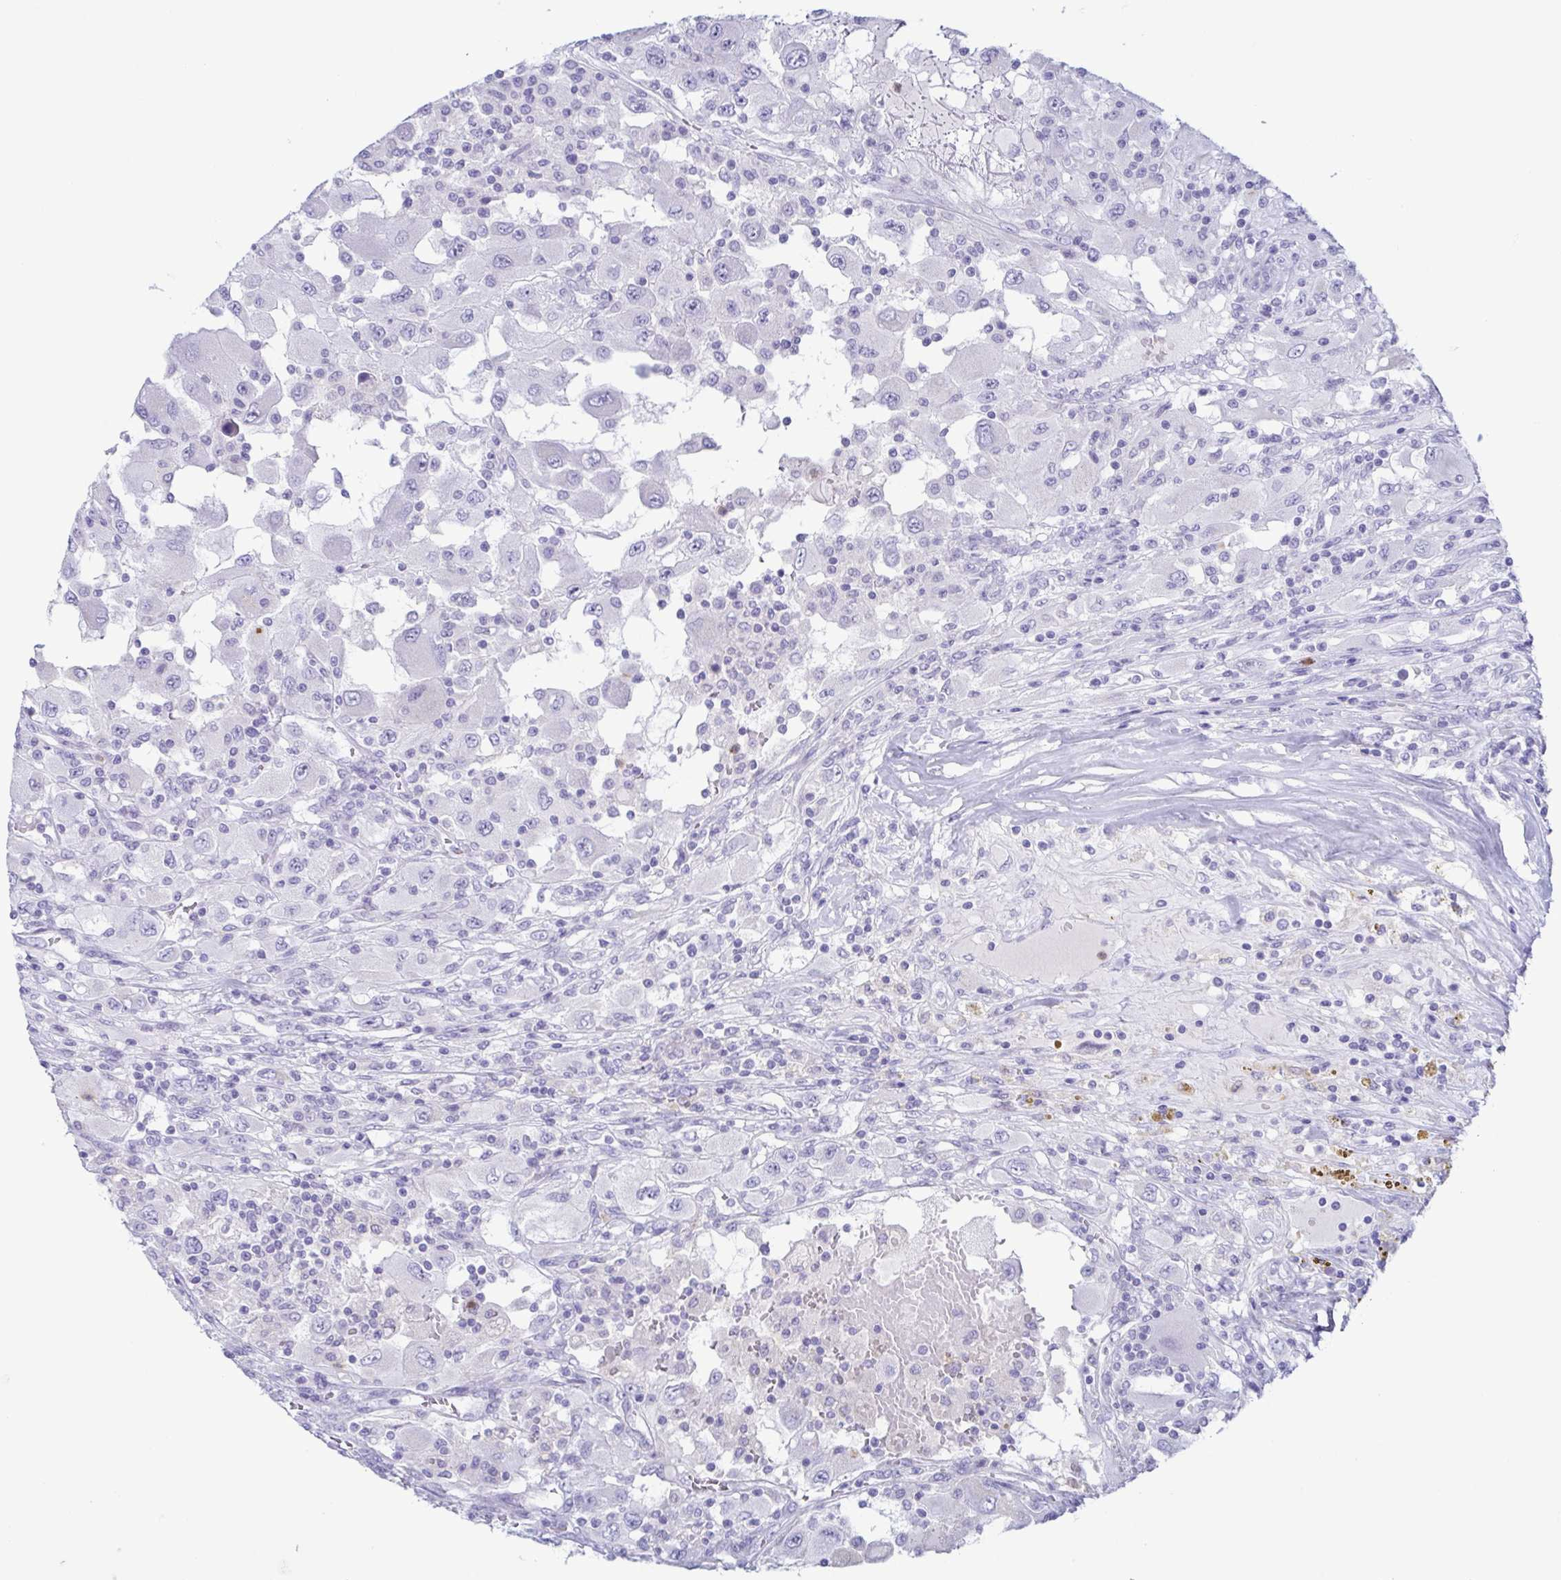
{"staining": {"intensity": "negative", "quantity": "none", "location": "none"}, "tissue": "renal cancer", "cell_type": "Tumor cells", "image_type": "cancer", "snomed": [{"axis": "morphology", "description": "Adenocarcinoma, NOS"}, {"axis": "topography", "description": "Kidney"}], "caption": "Tumor cells are negative for brown protein staining in renal adenocarcinoma.", "gene": "AZU1", "patient": {"sex": "female", "age": 67}}